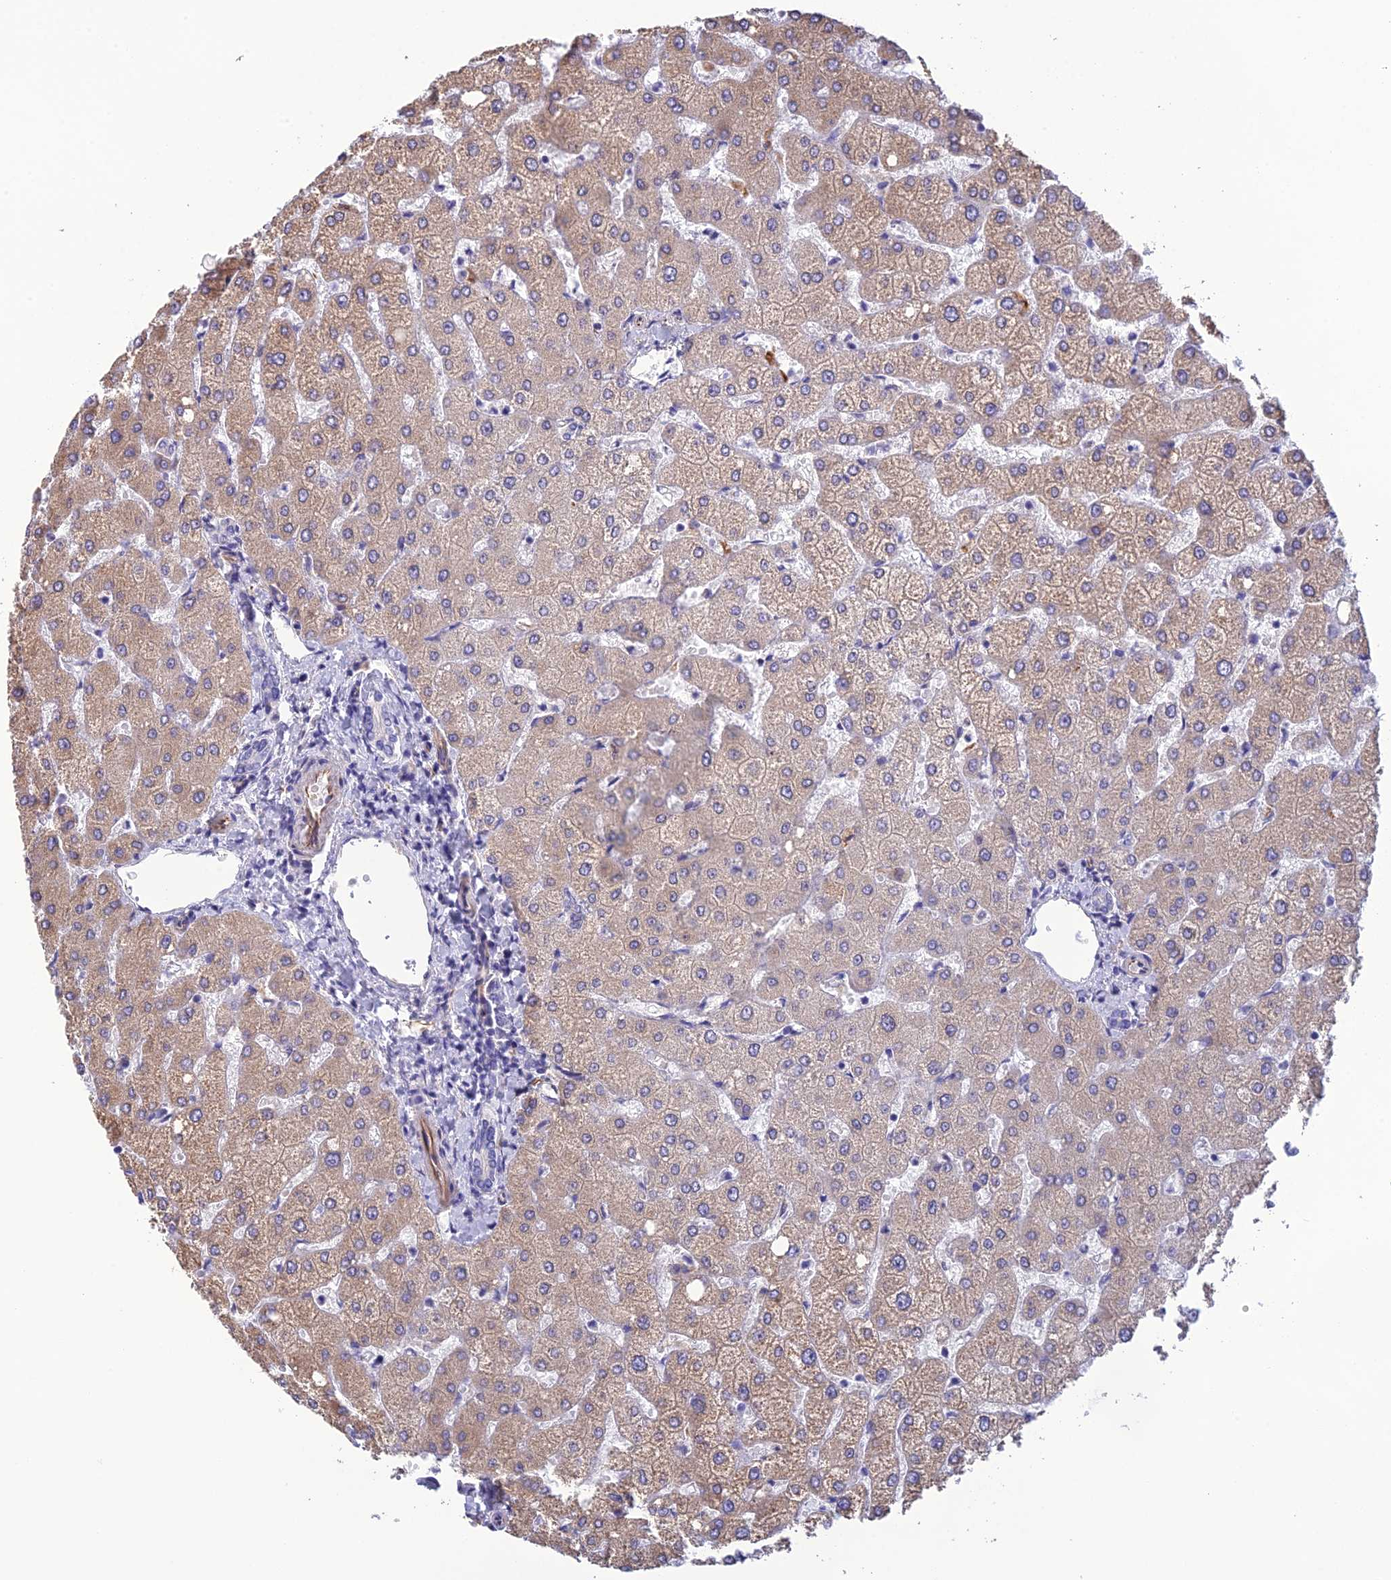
{"staining": {"intensity": "negative", "quantity": "none", "location": "none"}, "tissue": "liver", "cell_type": "Cholangiocytes", "image_type": "normal", "snomed": [{"axis": "morphology", "description": "Normal tissue, NOS"}, {"axis": "topography", "description": "Liver"}], "caption": "IHC photomicrograph of normal liver: human liver stained with DAB (3,3'-diaminobenzidine) shows no significant protein positivity in cholangiocytes.", "gene": "FBXL20", "patient": {"sex": "female", "age": 54}}